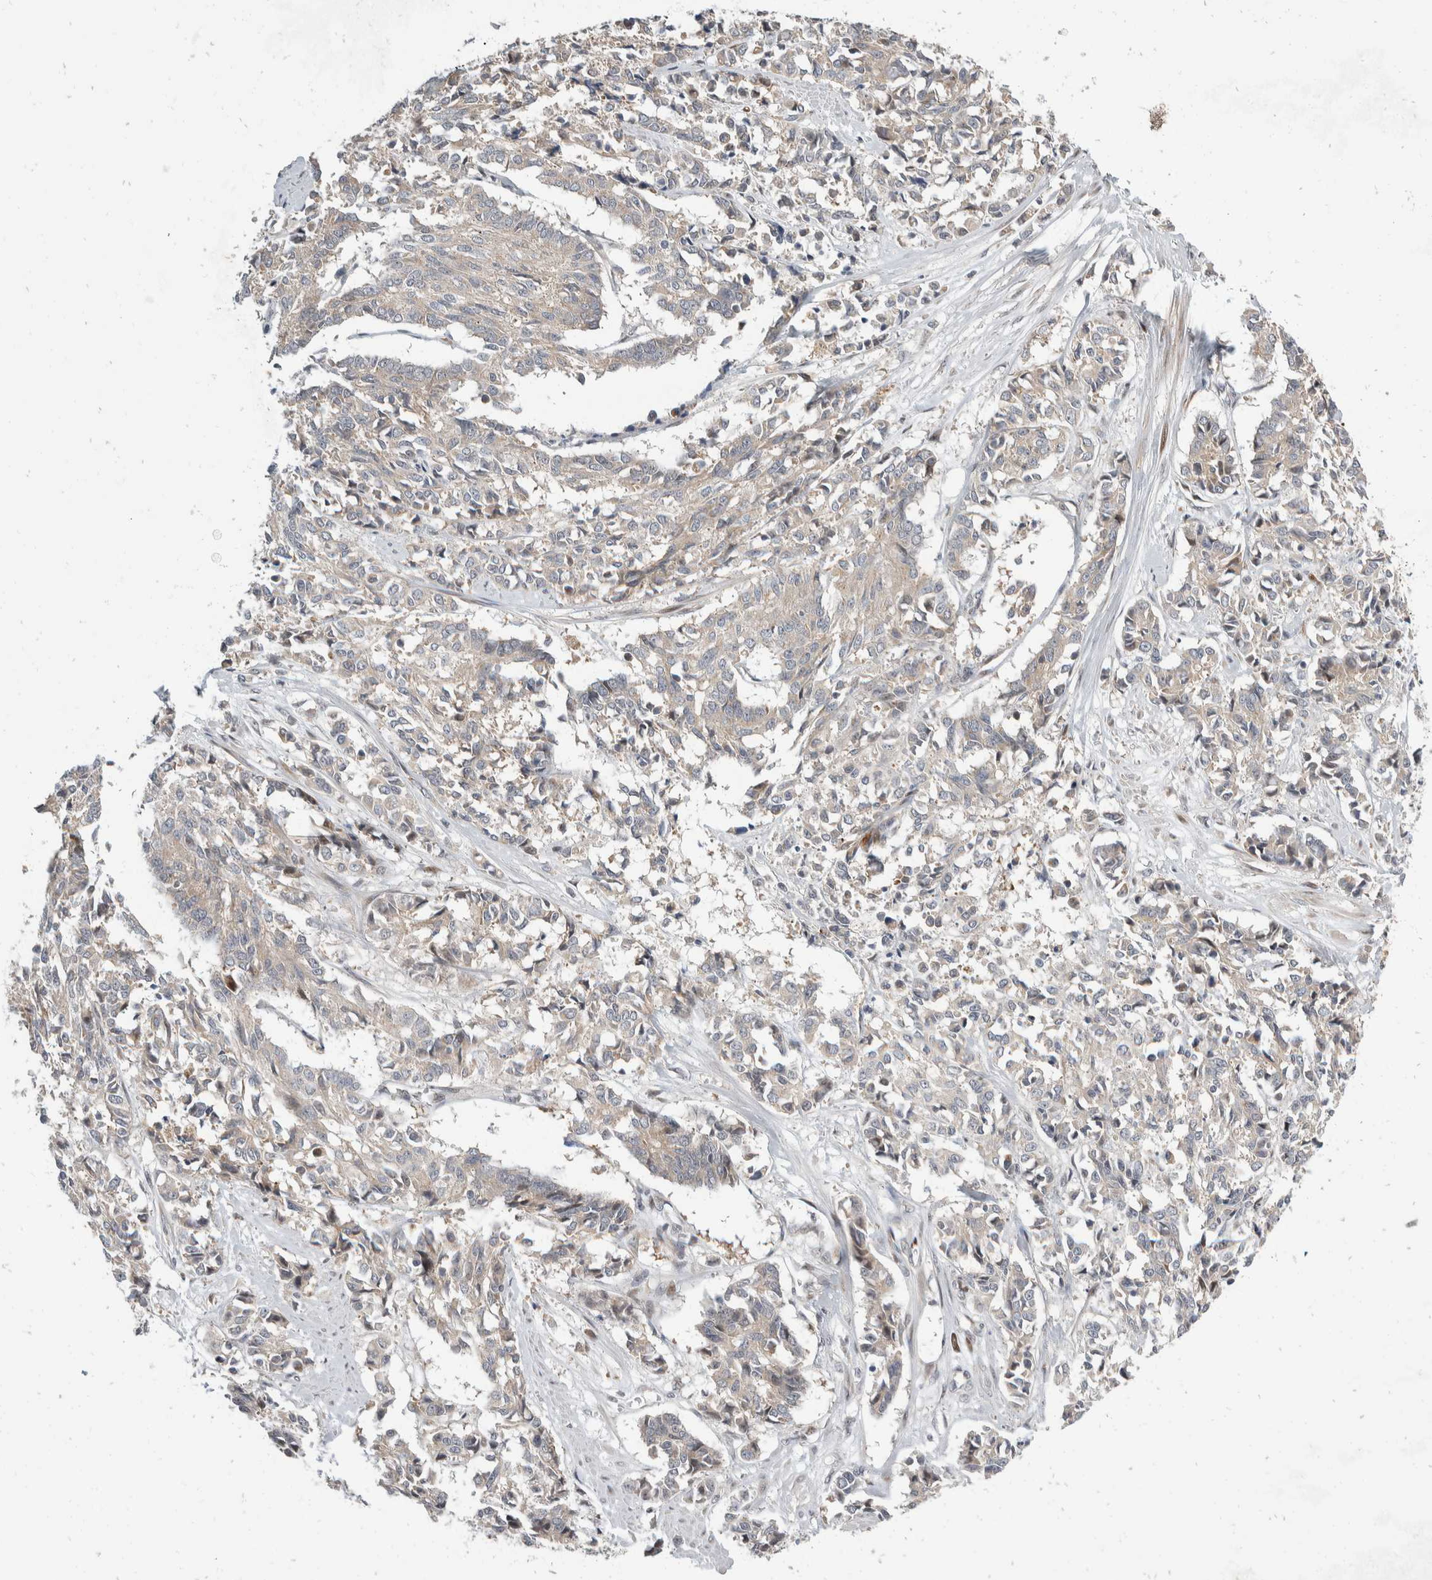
{"staining": {"intensity": "weak", "quantity": "25%-75%", "location": "cytoplasmic/membranous"}, "tissue": "cervical cancer", "cell_type": "Tumor cells", "image_type": "cancer", "snomed": [{"axis": "morphology", "description": "Squamous cell carcinoma, NOS"}, {"axis": "topography", "description": "Cervix"}], "caption": "Protein staining of cervical squamous cell carcinoma tissue shows weak cytoplasmic/membranous expression in approximately 25%-75% of tumor cells.", "gene": "ZNF703", "patient": {"sex": "female", "age": 35}}